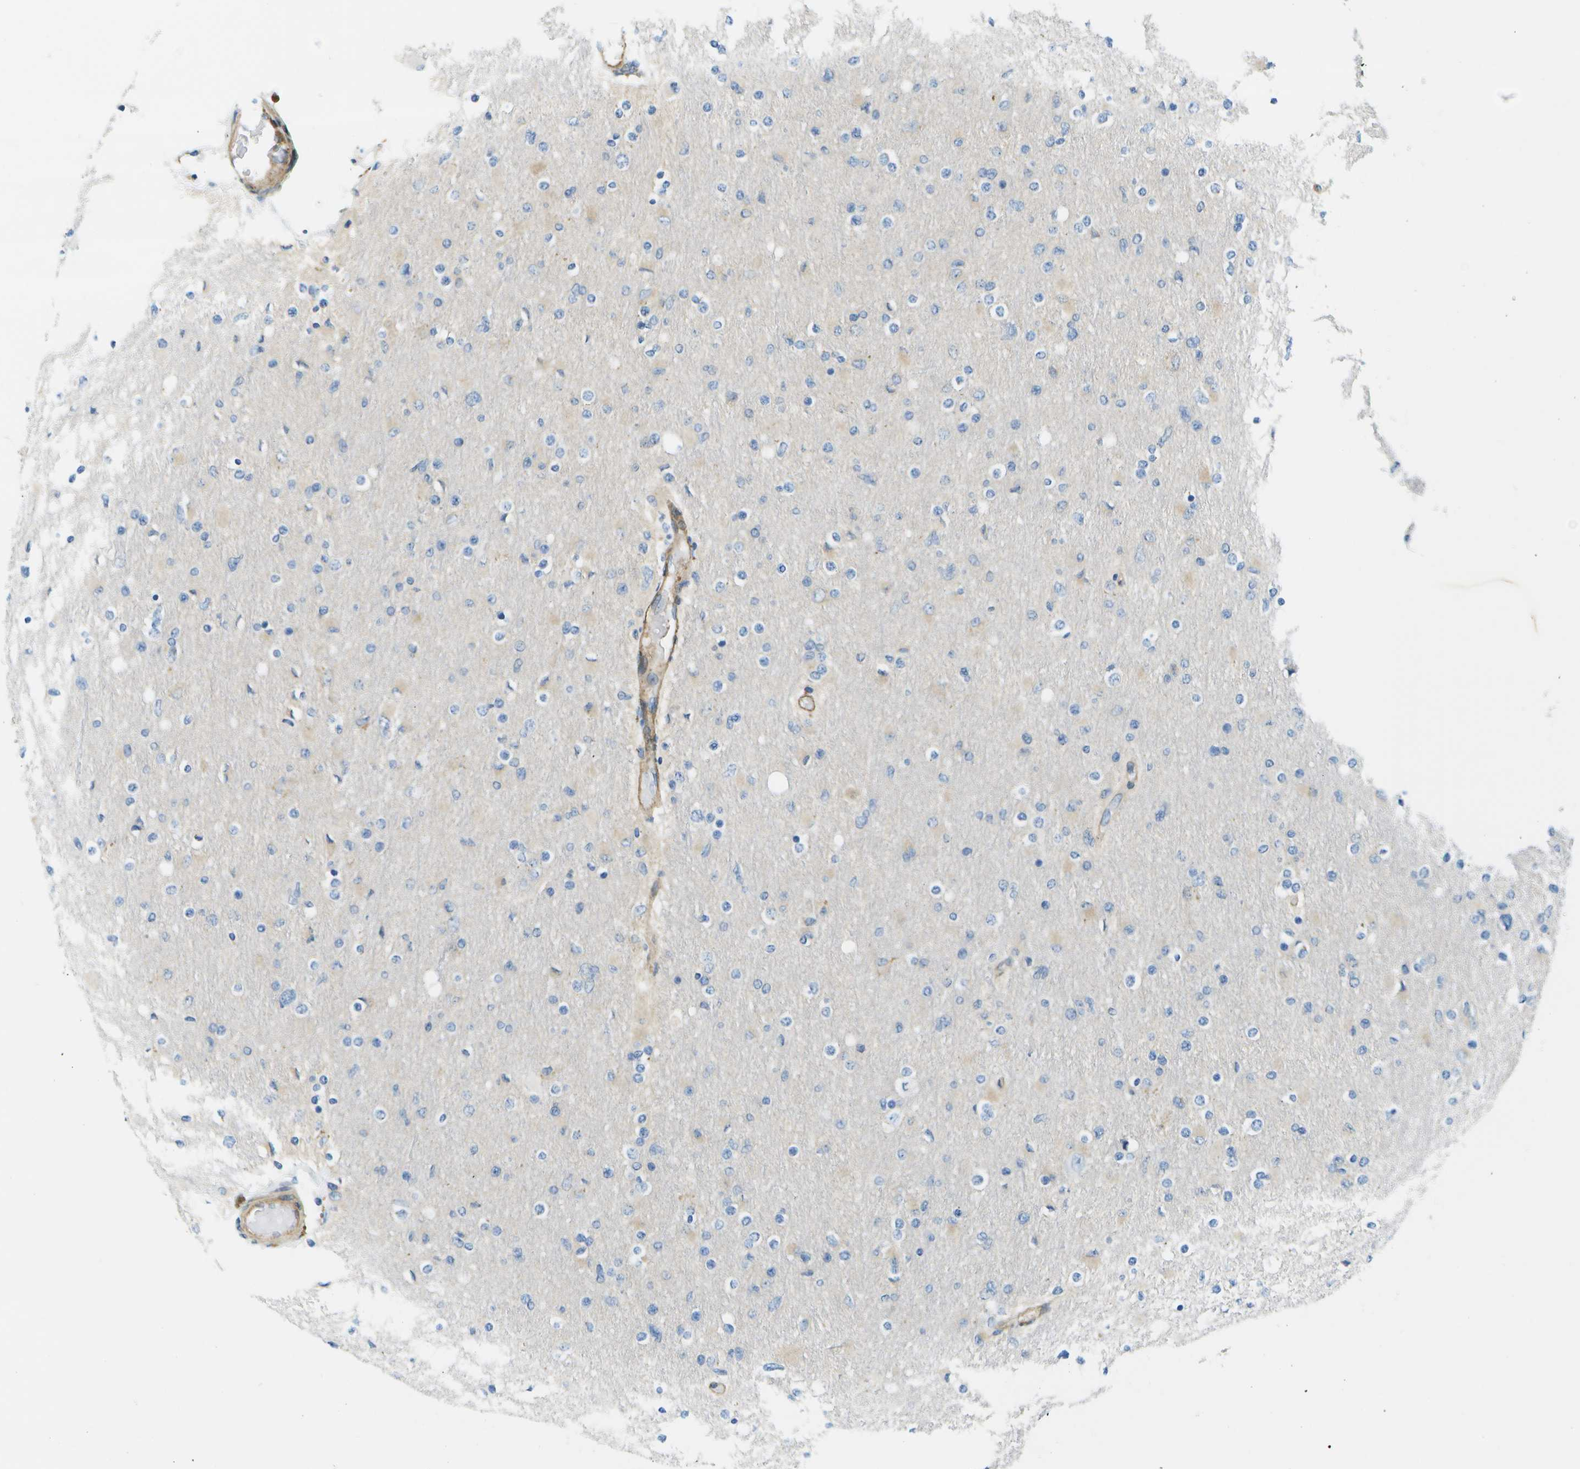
{"staining": {"intensity": "negative", "quantity": "none", "location": "none"}, "tissue": "glioma", "cell_type": "Tumor cells", "image_type": "cancer", "snomed": [{"axis": "morphology", "description": "Glioma, malignant, High grade"}, {"axis": "topography", "description": "Cerebral cortex"}], "caption": "A high-resolution photomicrograph shows immunohistochemistry (IHC) staining of glioma, which shows no significant expression in tumor cells.", "gene": "KIAA0040", "patient": {"sex": "female", "age": 36}}